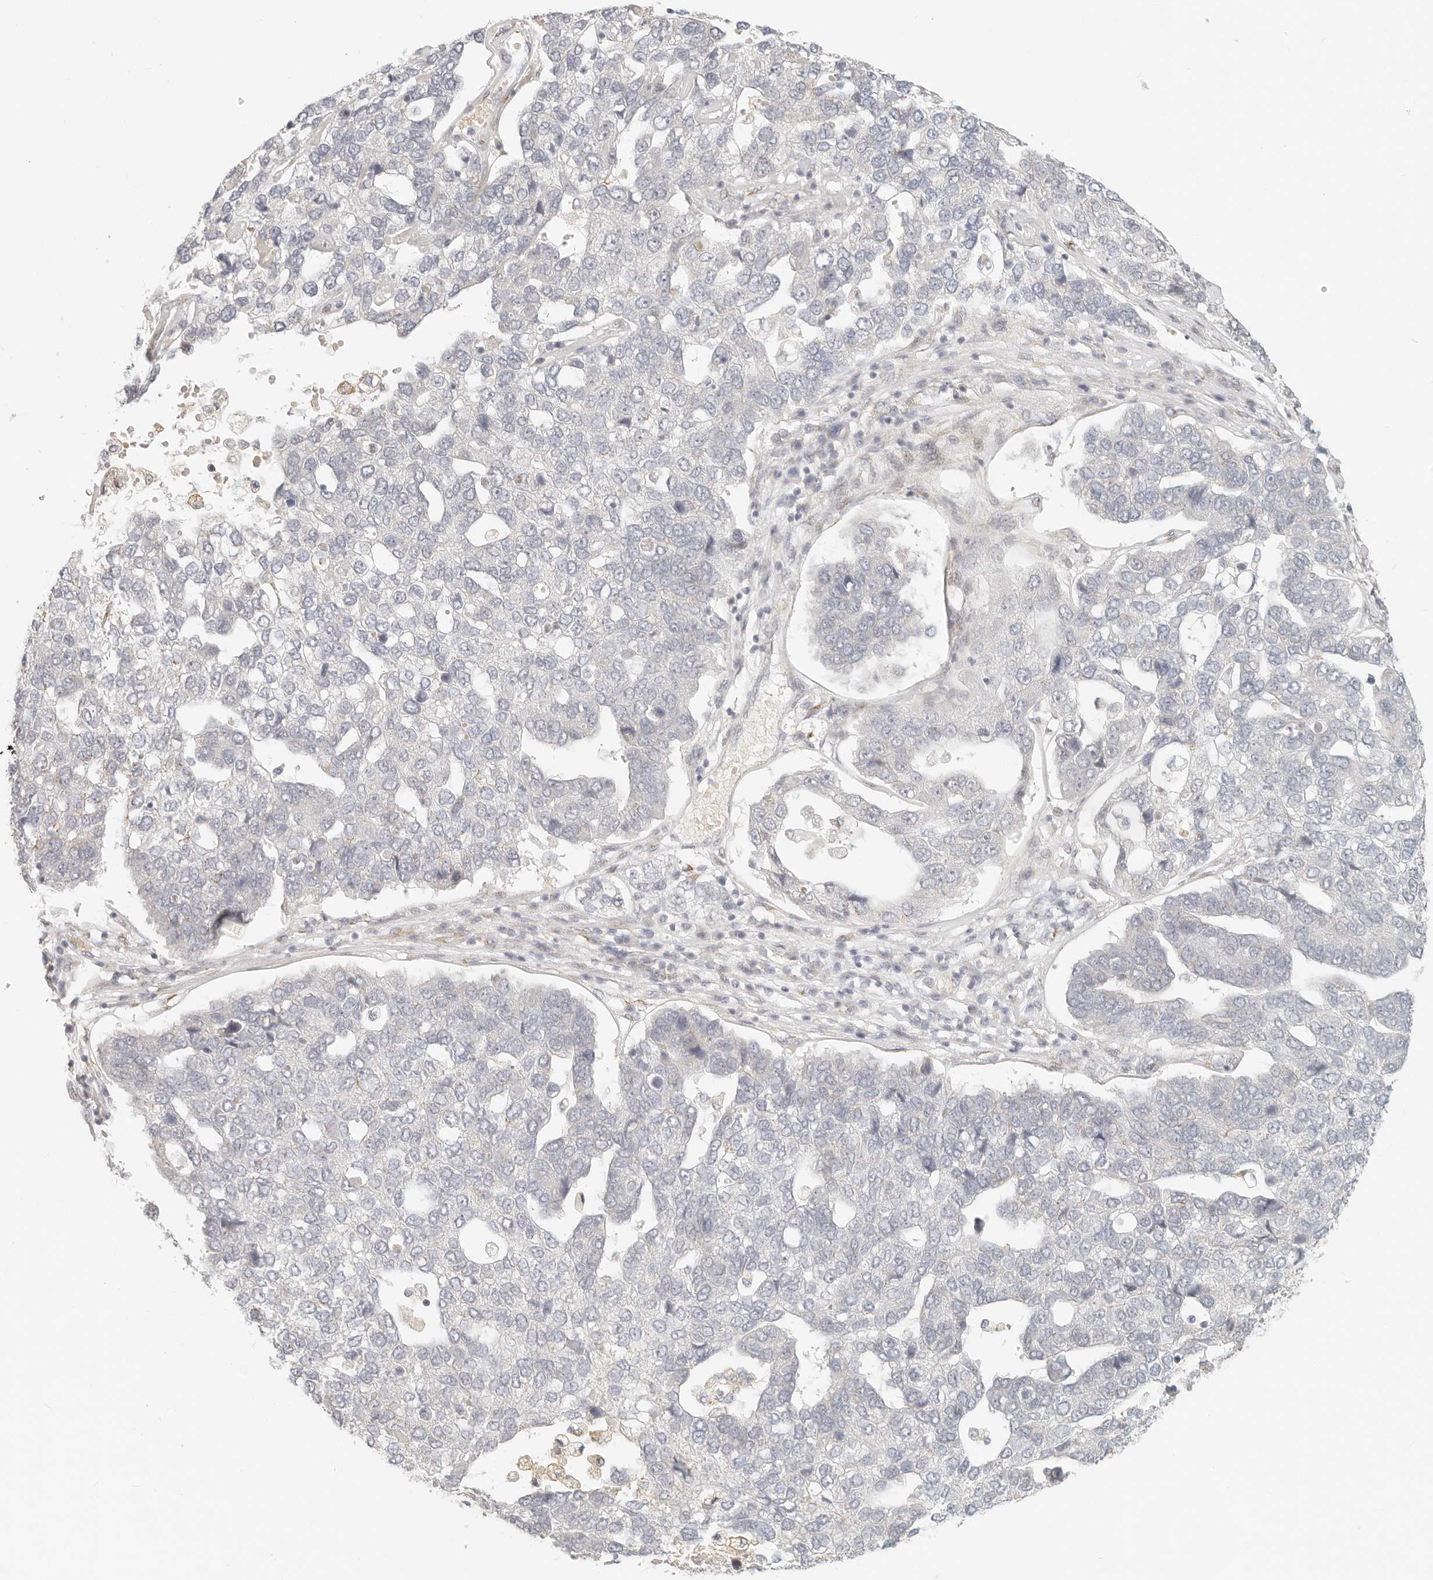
{"staining": {"intensity": "negative", "quantity": "none", "location": "none"}, "tissue": "pancreatic cancer", "cell_type": "Tumor cells", "image_type": "cancer", "snomed": [{"axis": "morphology", "description": "Adenocarcinoma, NOS"}, {"axis": "topography", "description": "Pancreas"}], "caption": "Photomicrograph shows no protein expression in tumor cells of adenocarcinoma (pancreatic) tissue. The staining is performed using DAB brown chromogen with nuclei counter-stained in using hematoxylin.", "gene": "FAM20B", "patient": {"sex": "female", "age": 61}}